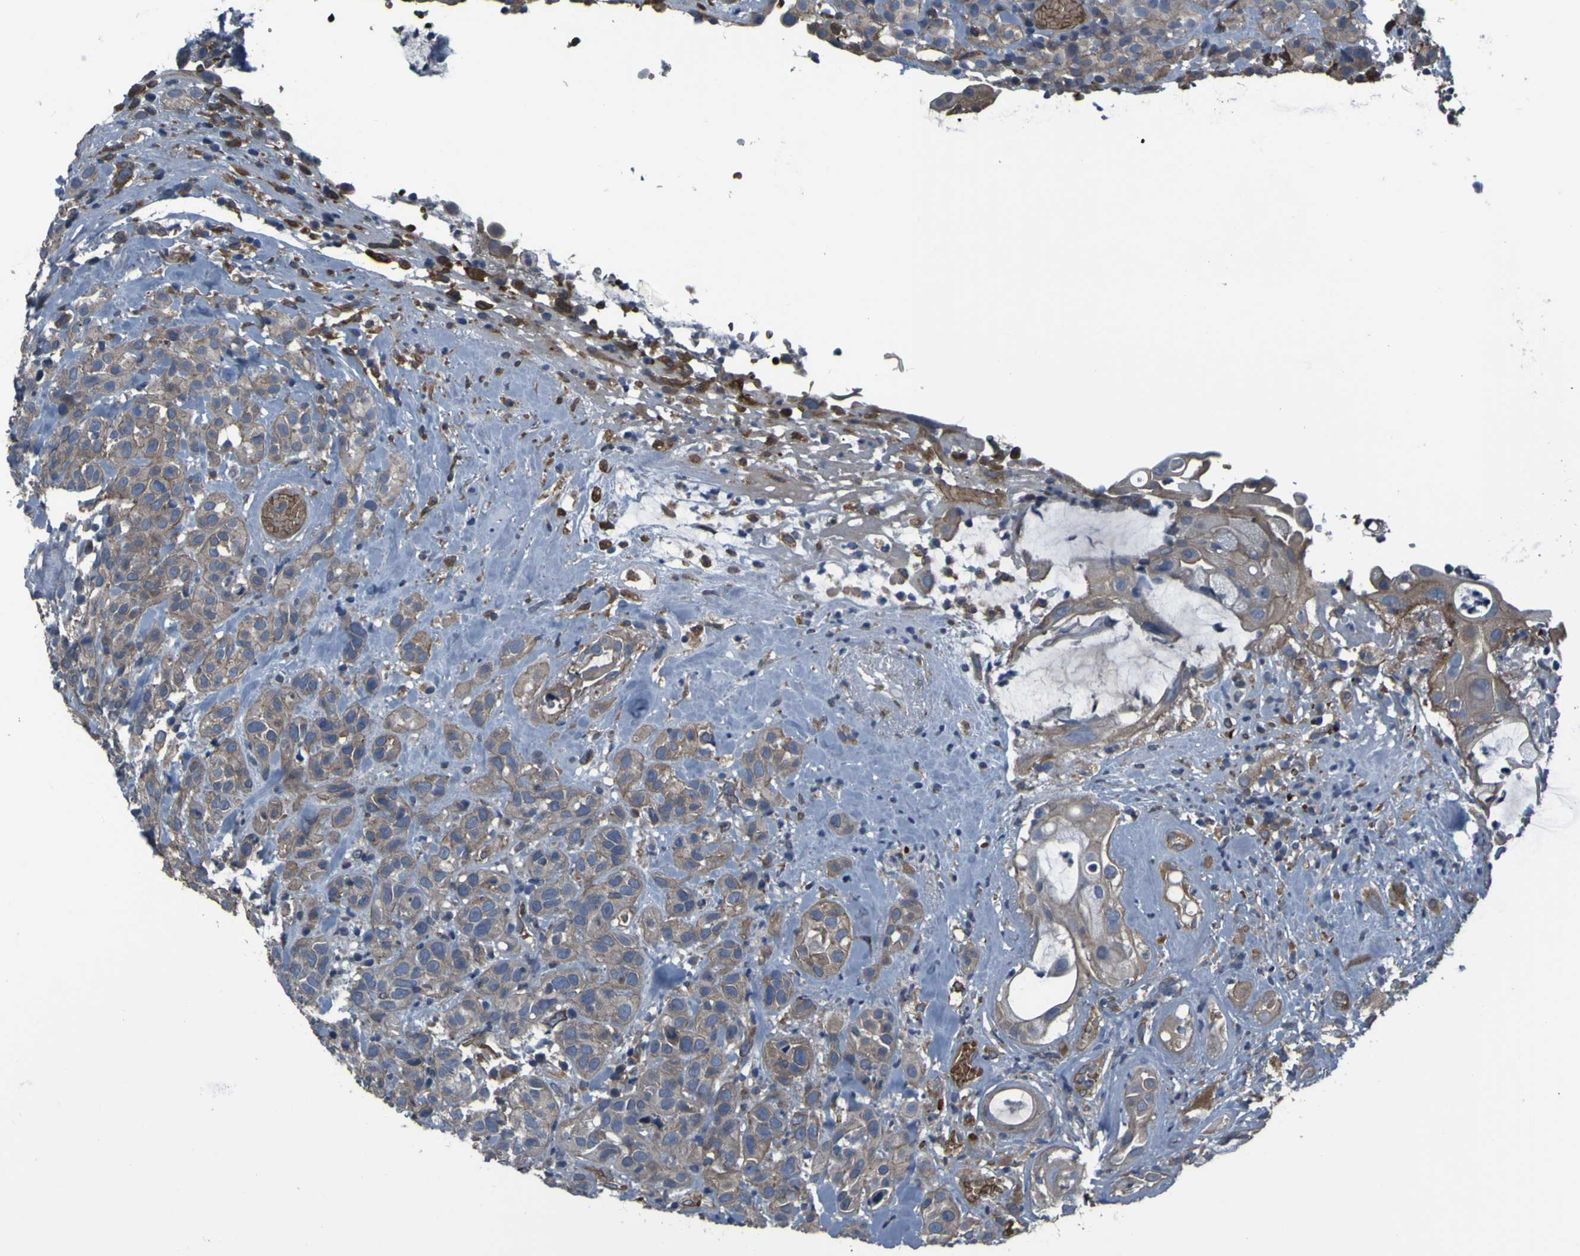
{"staining": {"intensity": "weak", "quantity": ">75%", "location": "cytoplasmic/membranous"}, "tissue": "head and neck cancer", "cell_type": "Tumor cells", "image_type": "cancer", "snomed": [{"axis": "morphology", "description": "Squamous cell carcinoma, NOS"}, {"axis": "topography", "description": "Head-Neck"}], "caption": "The image displays a brown stain indicating the presence of a protein in the cytoplasmic/membranous of tumor cells in squamous cell carcinoma (head and neck).", "gene": "GRAMD1A", "patient": {"sex": "male", "age": 62}}